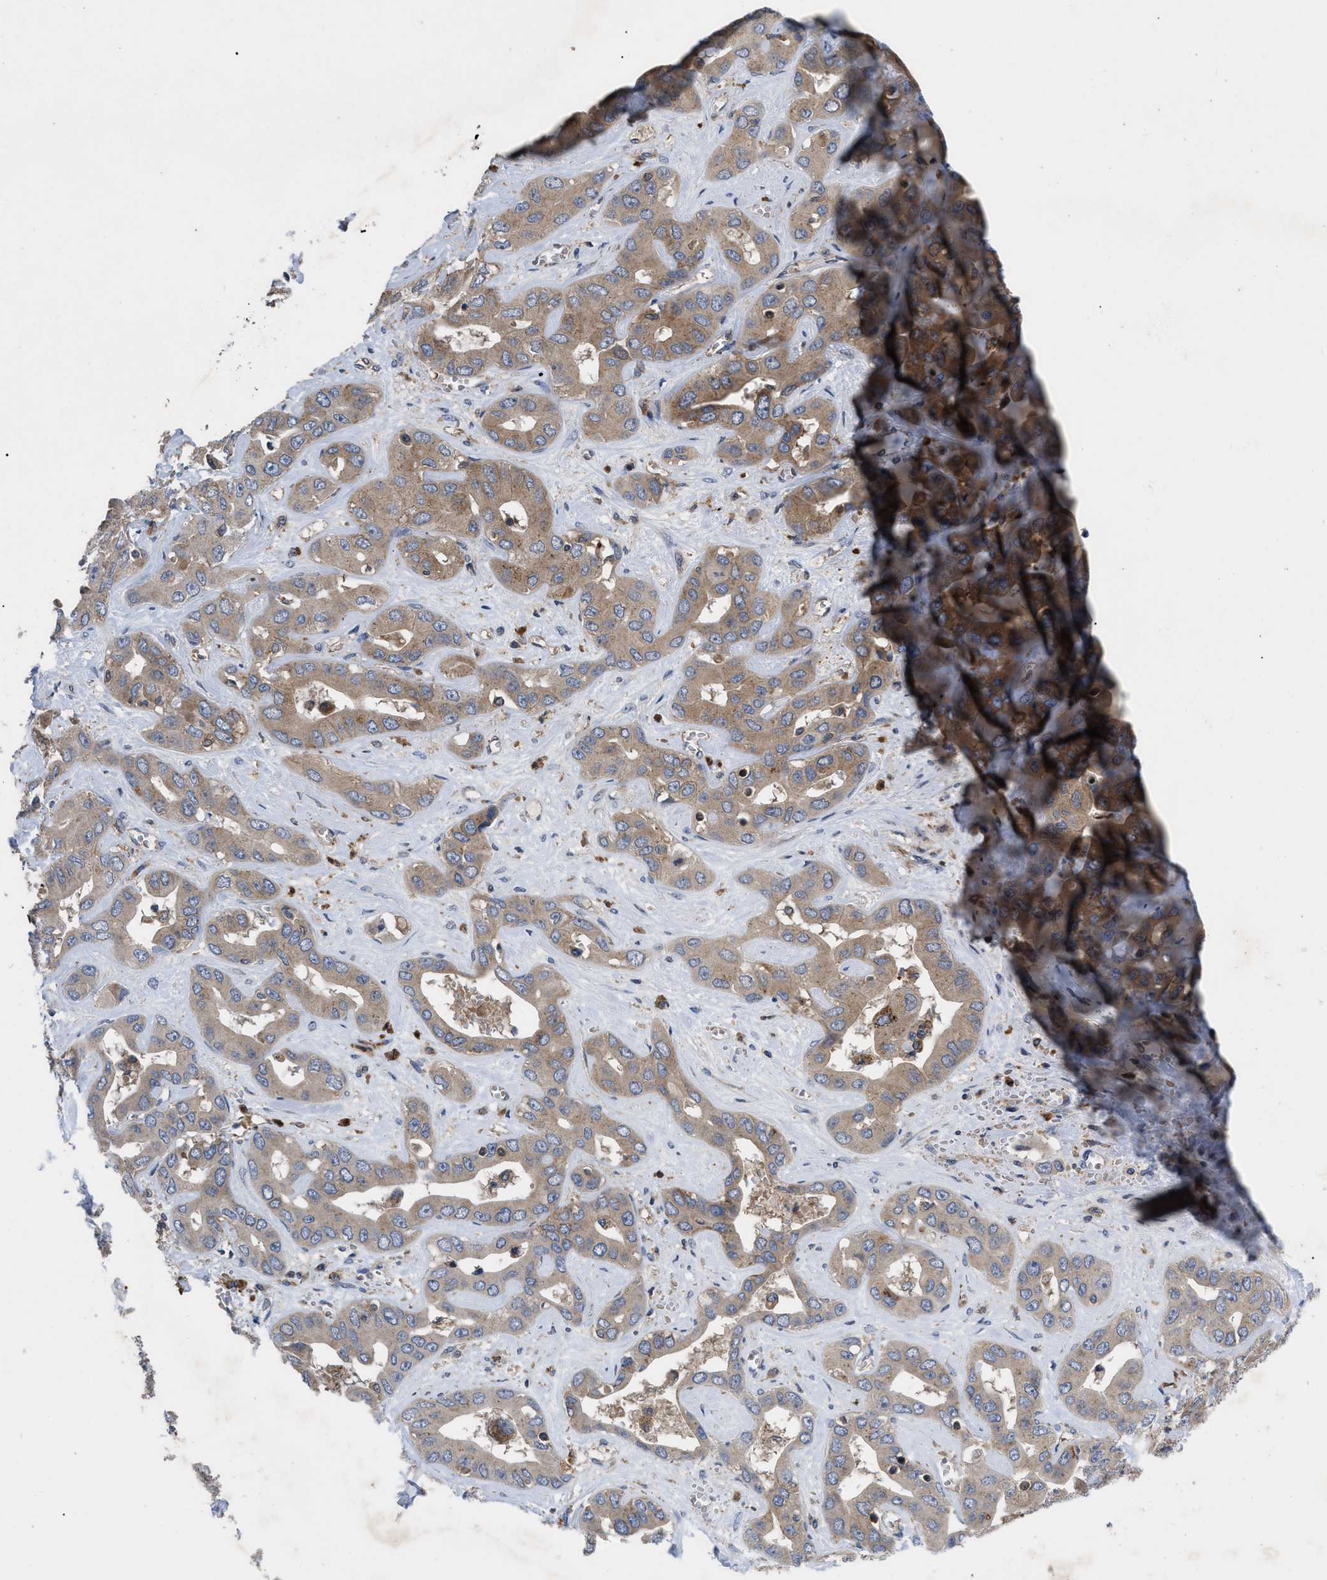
{"staining": {"intensity": "moderate", "quantity": ">75%", "location": "cytoplasmic/membranous"}, "tissue": "liver cancer", "cell_type": "Tumor cells", "image_type": "cancer", "snomed": [{"axis": "morphology", "description": "Cholangiocarcinoma"}, {"axis": "topography", "description": "Liver"}], "caption": "Protein staining by IHC reveals moderate cytoplasmic/membranous positivity in about >75% of tumor cells in liver cancer.", "gene": "YBEY", "patient": {"sex": "female", "age": 52}}